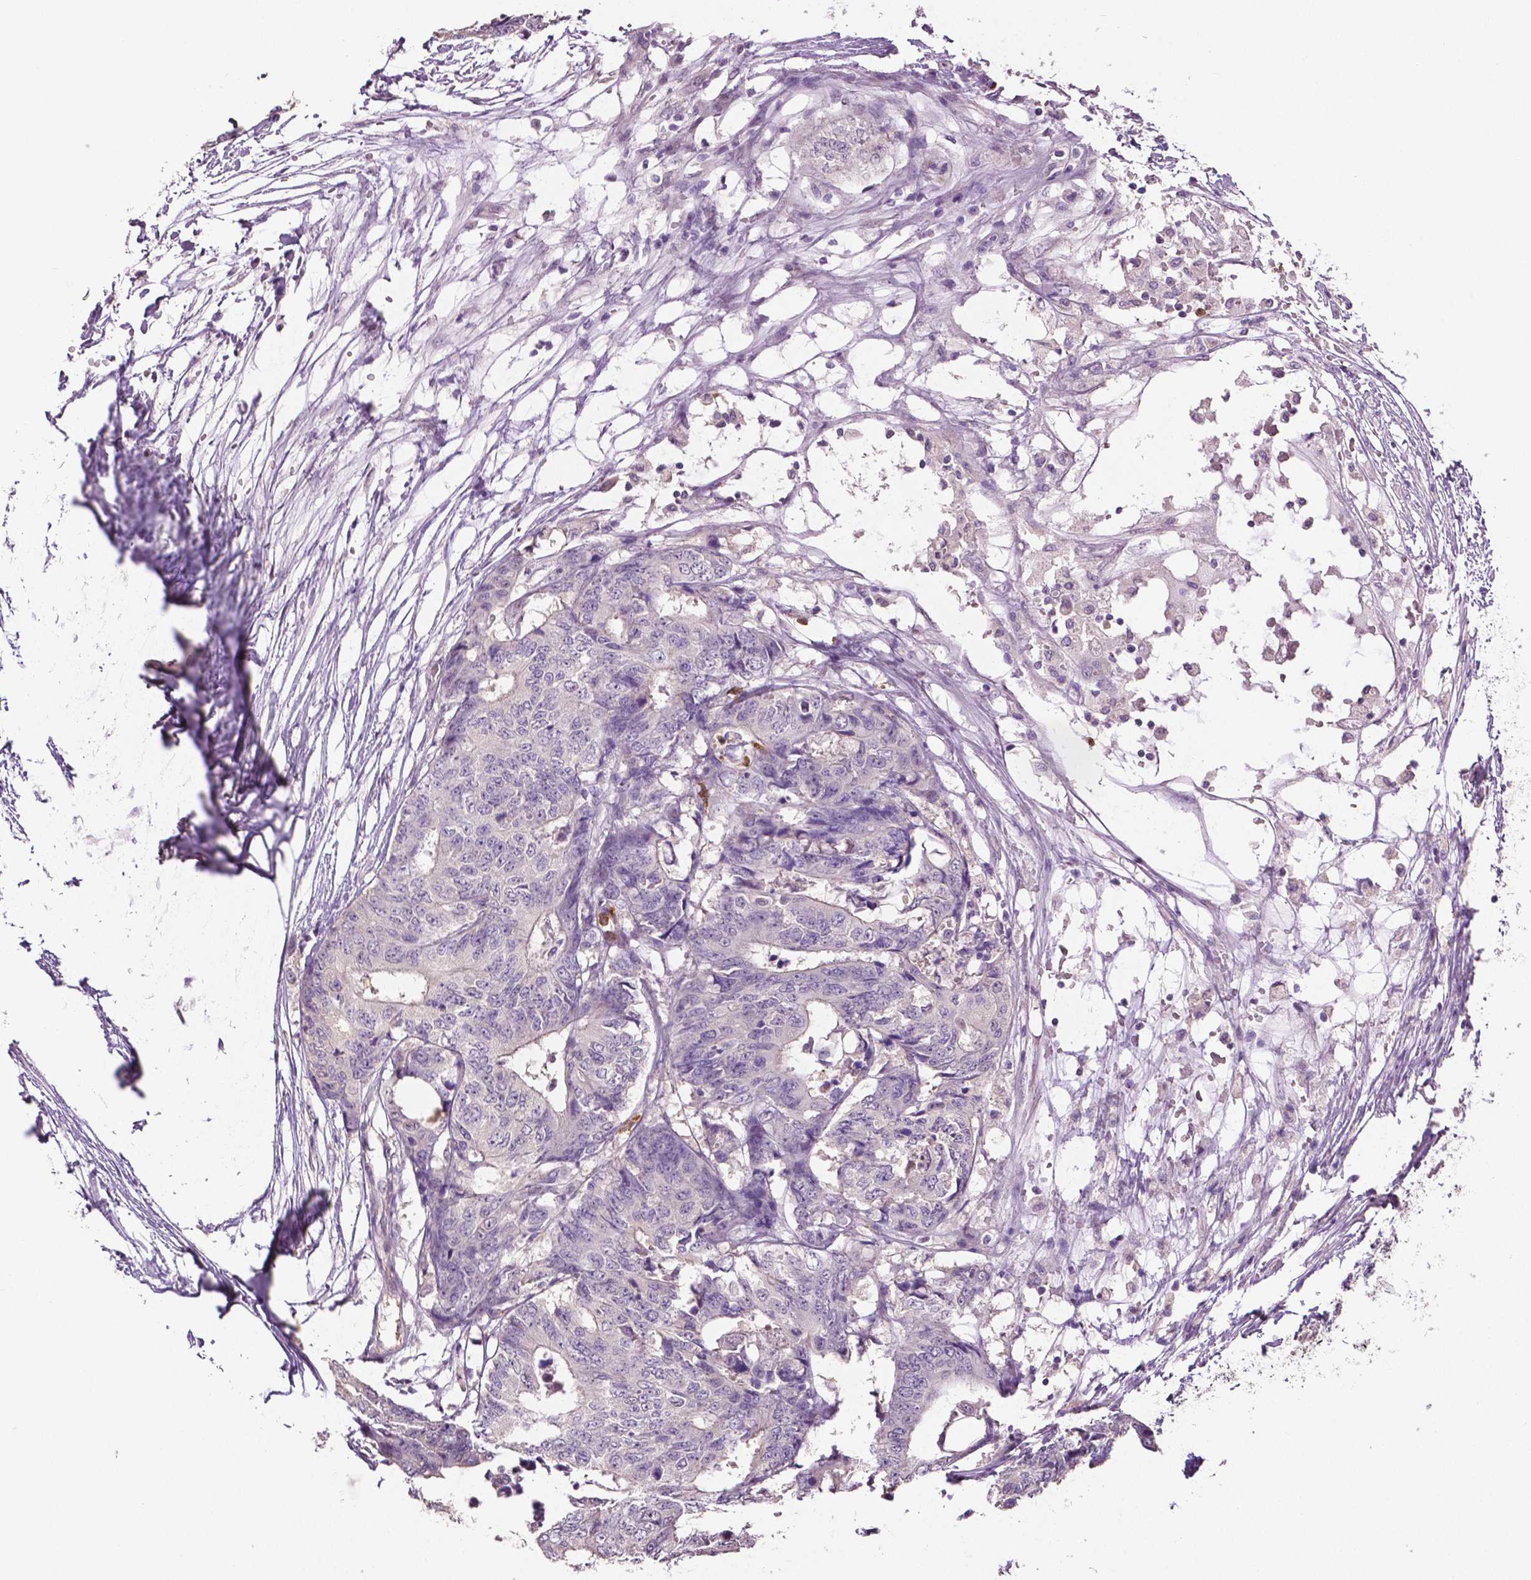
{"staining": {"intensity": "negative", "quantity": "none", "location": "none"}, "tissue": "colorectal cancer", "cell_type": "Tumor cells", "image_type": "cancer", "snomed": [{"axis": "morphology", "description": "Adenocarcinoma, NOS"}, {"axis": "topography", "description": "Colon"}], "caption": "Image shows no protein expression in tumor cells of colorectal adenocarcinoma tissue. The staining is performed using DAB brown chromogen with nuclei counter-stained in using hematoxylin.", "gene": "PTPN5", "patient": {"sex": "female", "age": 48}}